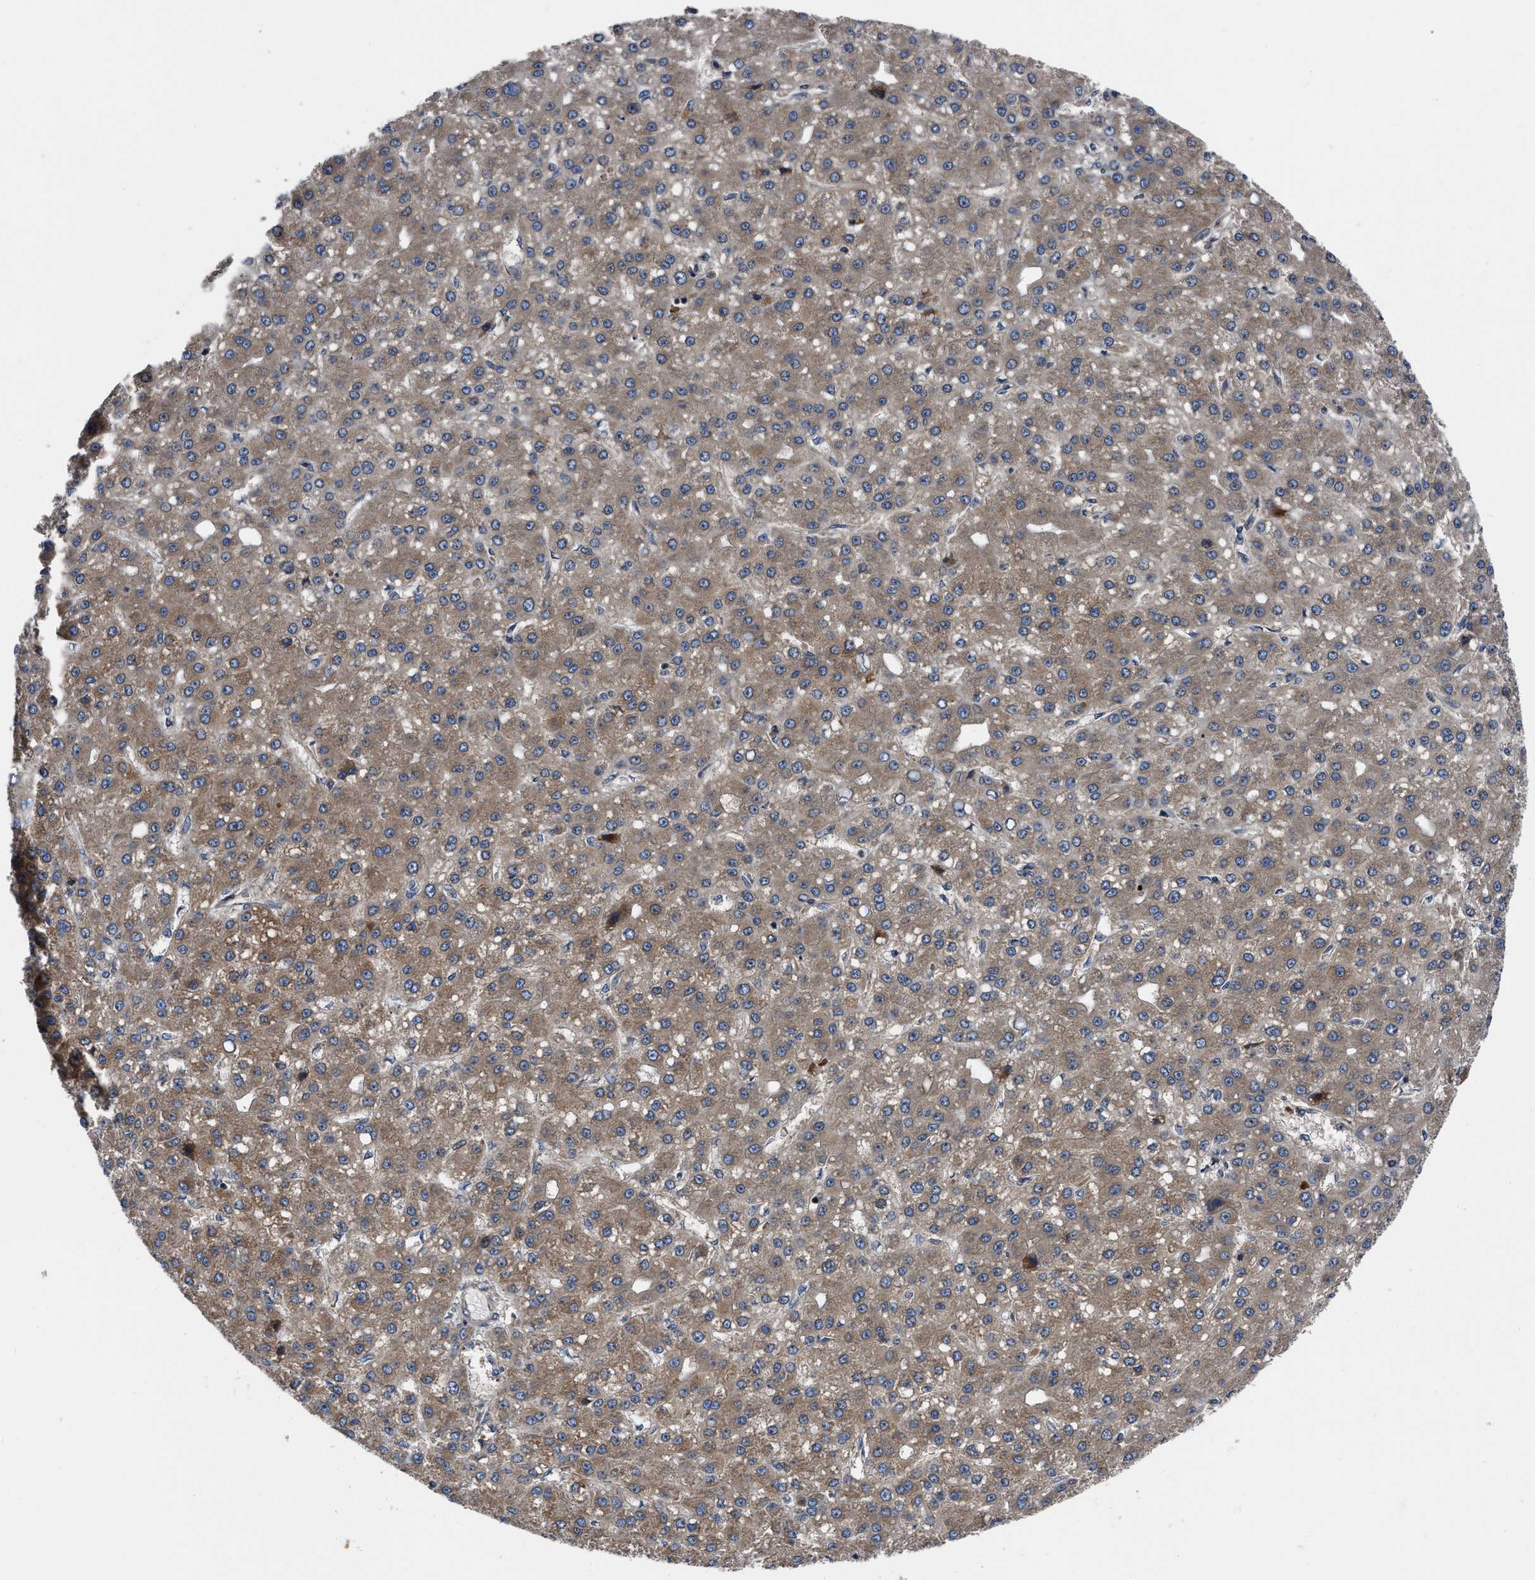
{"staining": {"intensity": "moderate", "quantity": ">75%", "location": "cytoplasmic/membranous"}, "tissue": "liver cancer", "cell_type": "Tumor cells", "image_type": "cancer", "snomed": [{"axis": "morphology", "description": "Carcinoma, Hepatocellular, NOS"}, {"axis": "topography", "description": "Liver"}], "caption": "Immunohistochemistry of liver cancer exhibits medium levels of moderate cytoplasmic/membranous expression in approximately >75% of tumor cells. The staining was performed using DAB to visualize the protein expression in brown, while the nuclei were stained in blue with hematoxylin (Magnification: 20x).", "gene": "PPWD1", "patient": {"sex": "male", "age": 67}}